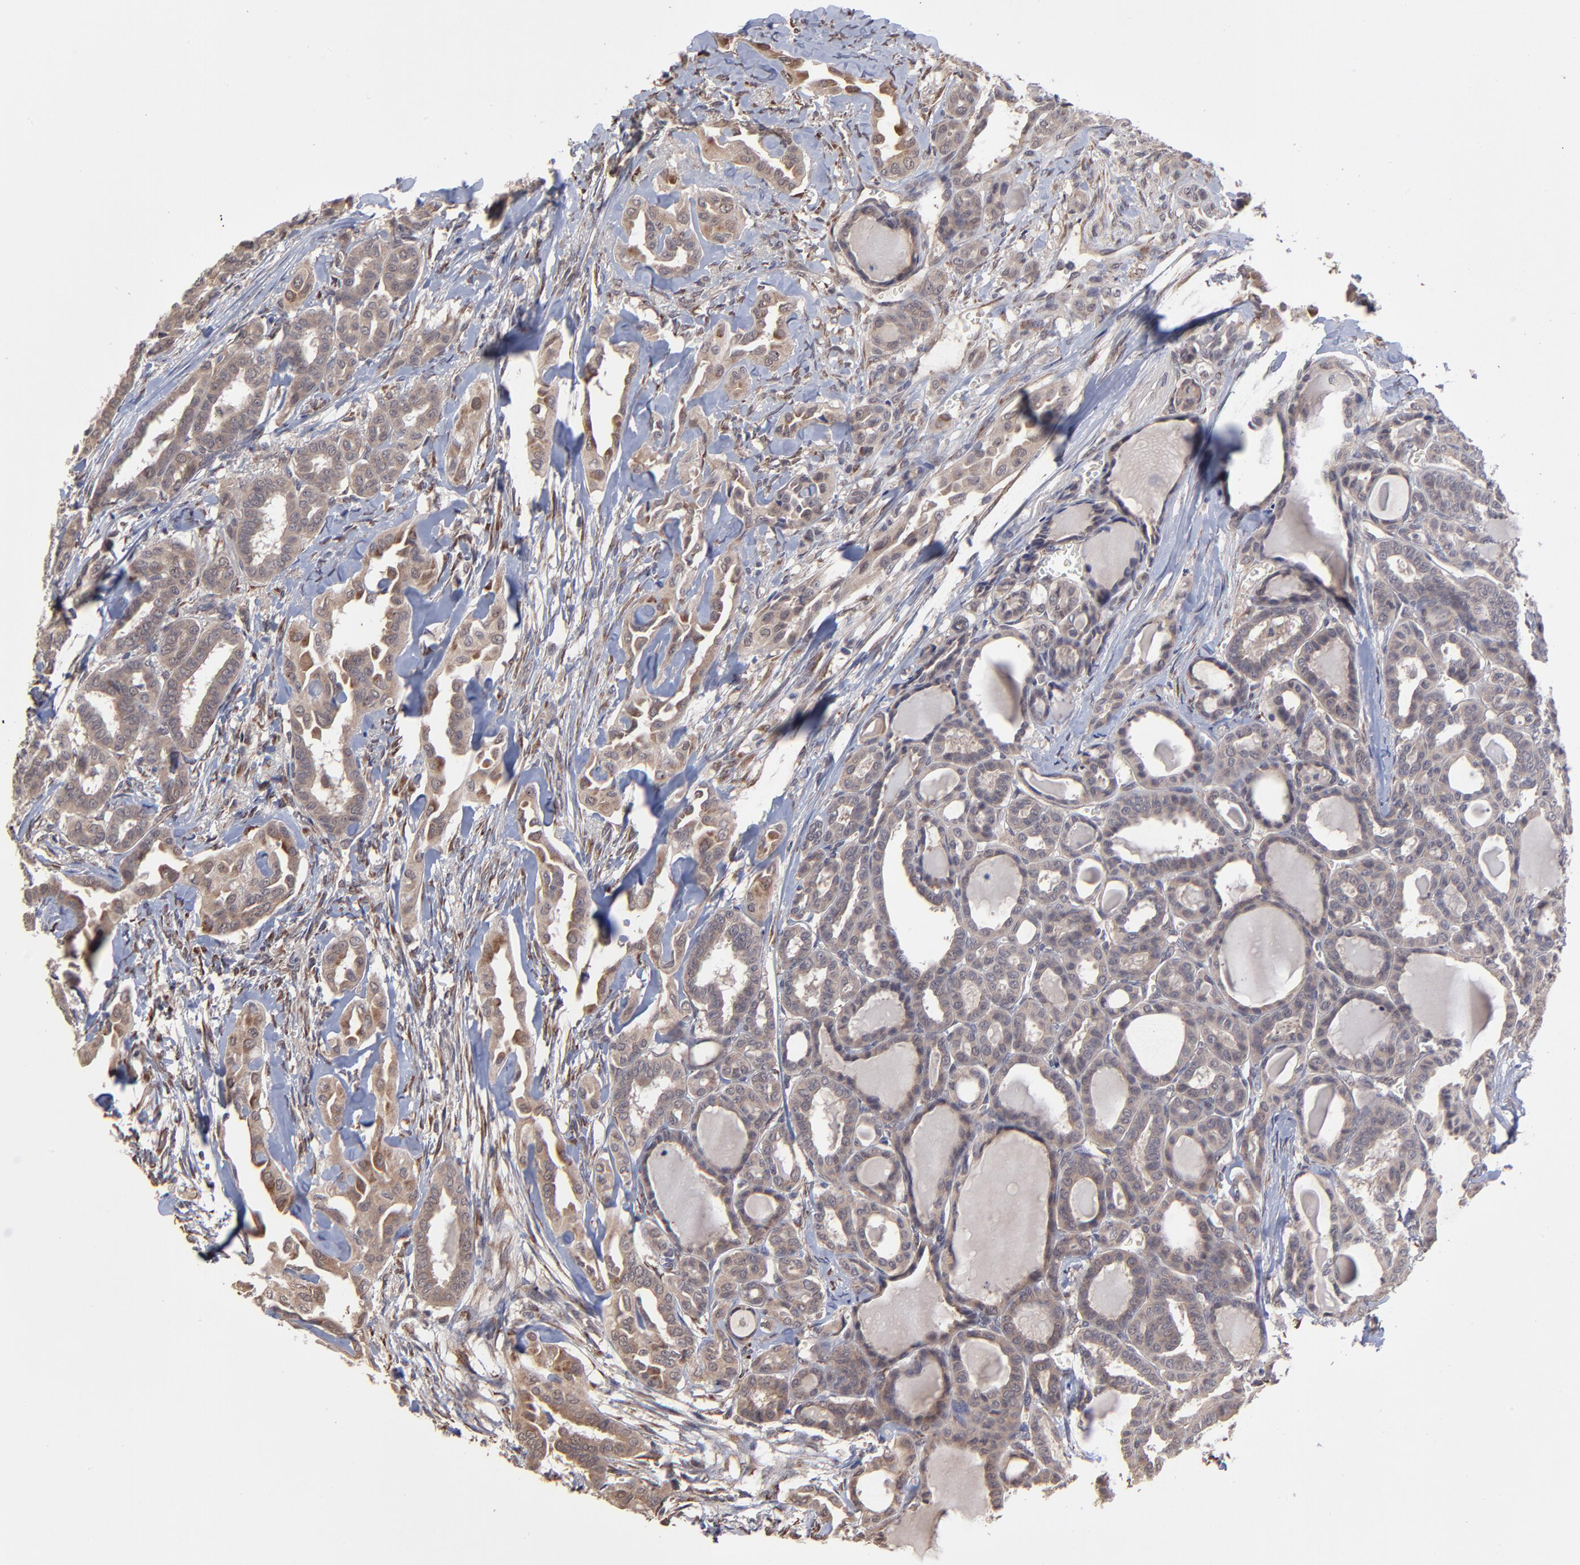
{"staining": {"intensity": "weak", "quantity": ">75%", "location": "cytoplasmic/membranous"}, "tissue": "thyroid cancer", "cell_type": "Tumor cells", "image_type": "cancer", "snomed": [{"axis": "morphology", "description": "Carcinoma, NOS"}, {"axis": "topography", "description": "Thyroid gland"}], "caption": "This micrograph shows thyroid cancer stained with immunohistochemistry to label a protein in brown. The cytoplasmic/membranous of tumor cells show weak positivity for the protein. Nuclei are counter-stained blue.", "gene": "CHL1", "patient": {"sex": "female", "age": 91}}